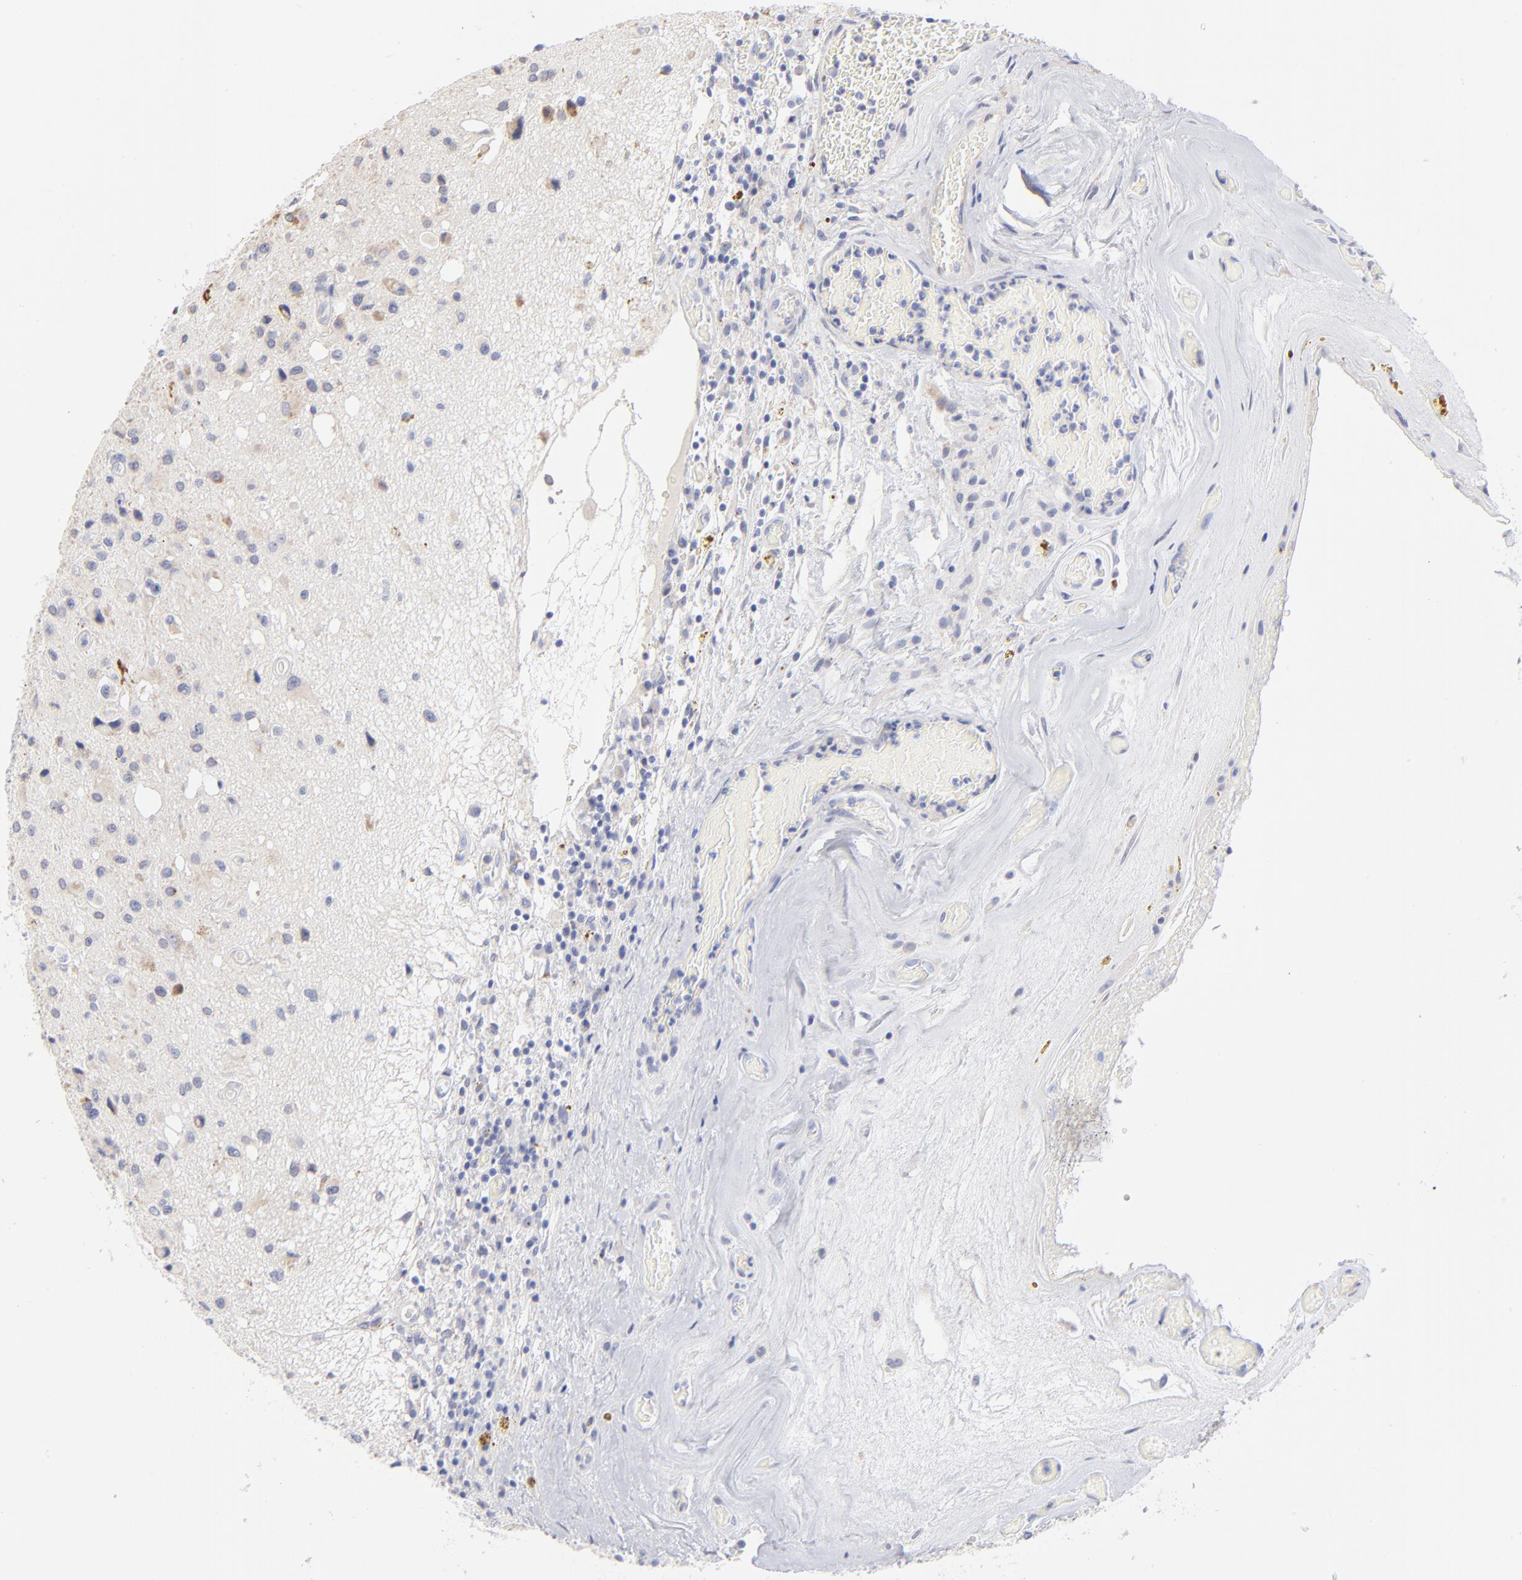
{"staining": {"intensity": "weak", "quantity": "25%-75%", "location": "cytoplasmic/membranous"}, "tissue": "glioma", "cell_type": "Tumor cells", "image_type": "cancer", "snomed": [{"axis": "morphology", "description": "Glioma, malignant, Low grade"}, {"axis": "topography", "description": "Brain"}], "caption": "About 25%-75% of tumor cells in human malignant glioma (low-grade) reveal weak cytoplasmic/membranous protein staining as visualized by brown immunohistochemical staining.", "gene": "TST", "patient": {"sex": "male", "age": 58}}